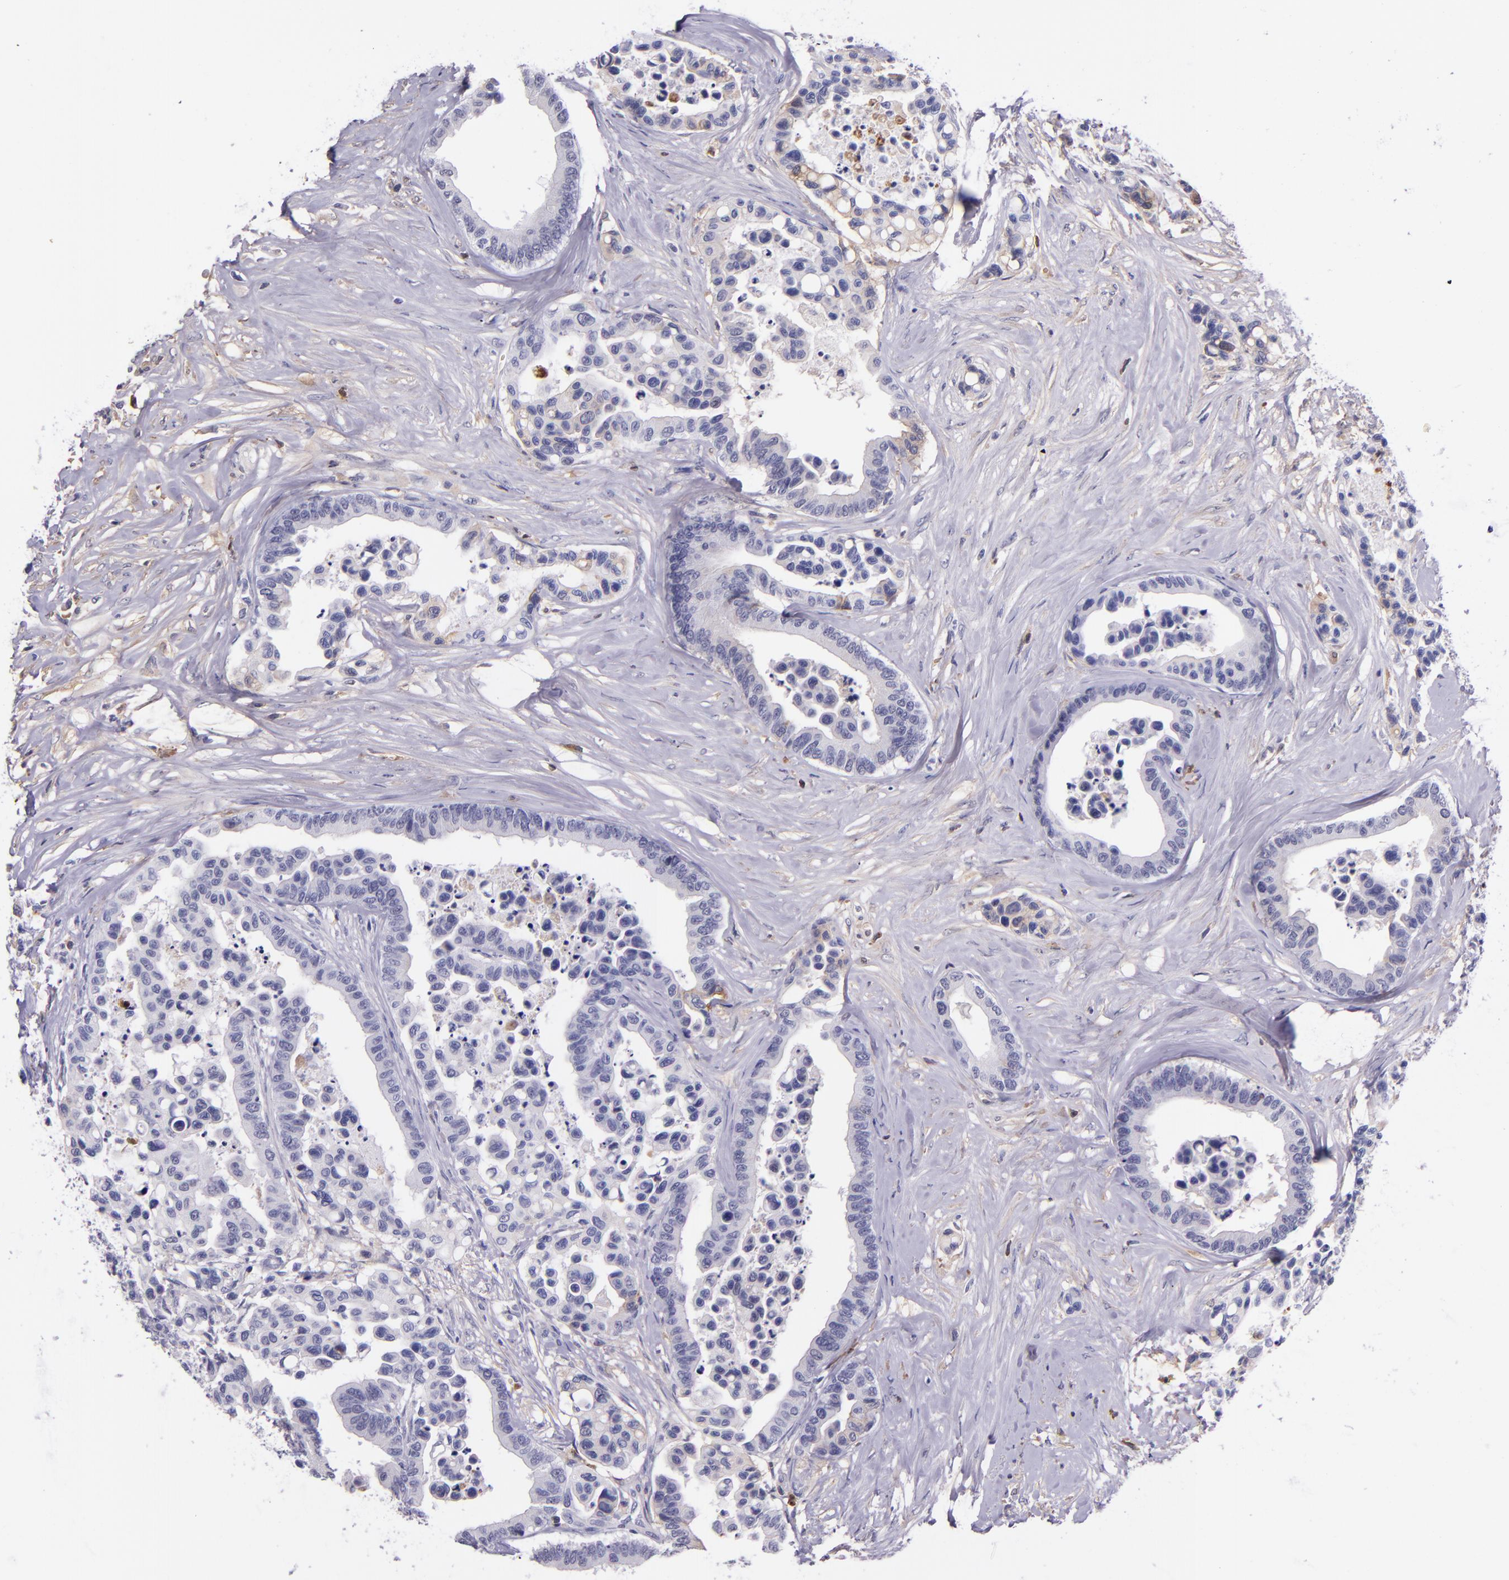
{"staining": {"intensity": "negative", "quantity": "none", "location": "none"}, "tissue": "colorectal cancer", "cell_type": "Tumor cells", "image_type": "cancer", "snomed": [{"axis": "morphology", "description": "Adenocarcinoma, NOS"}, {"axis": "topography", "description": "Colon"}], "caption": "Tumor cells show no significant staining in colorectal cancer.", "gene": "KNG1", "patient": {"sex": "male", "age": 82}}